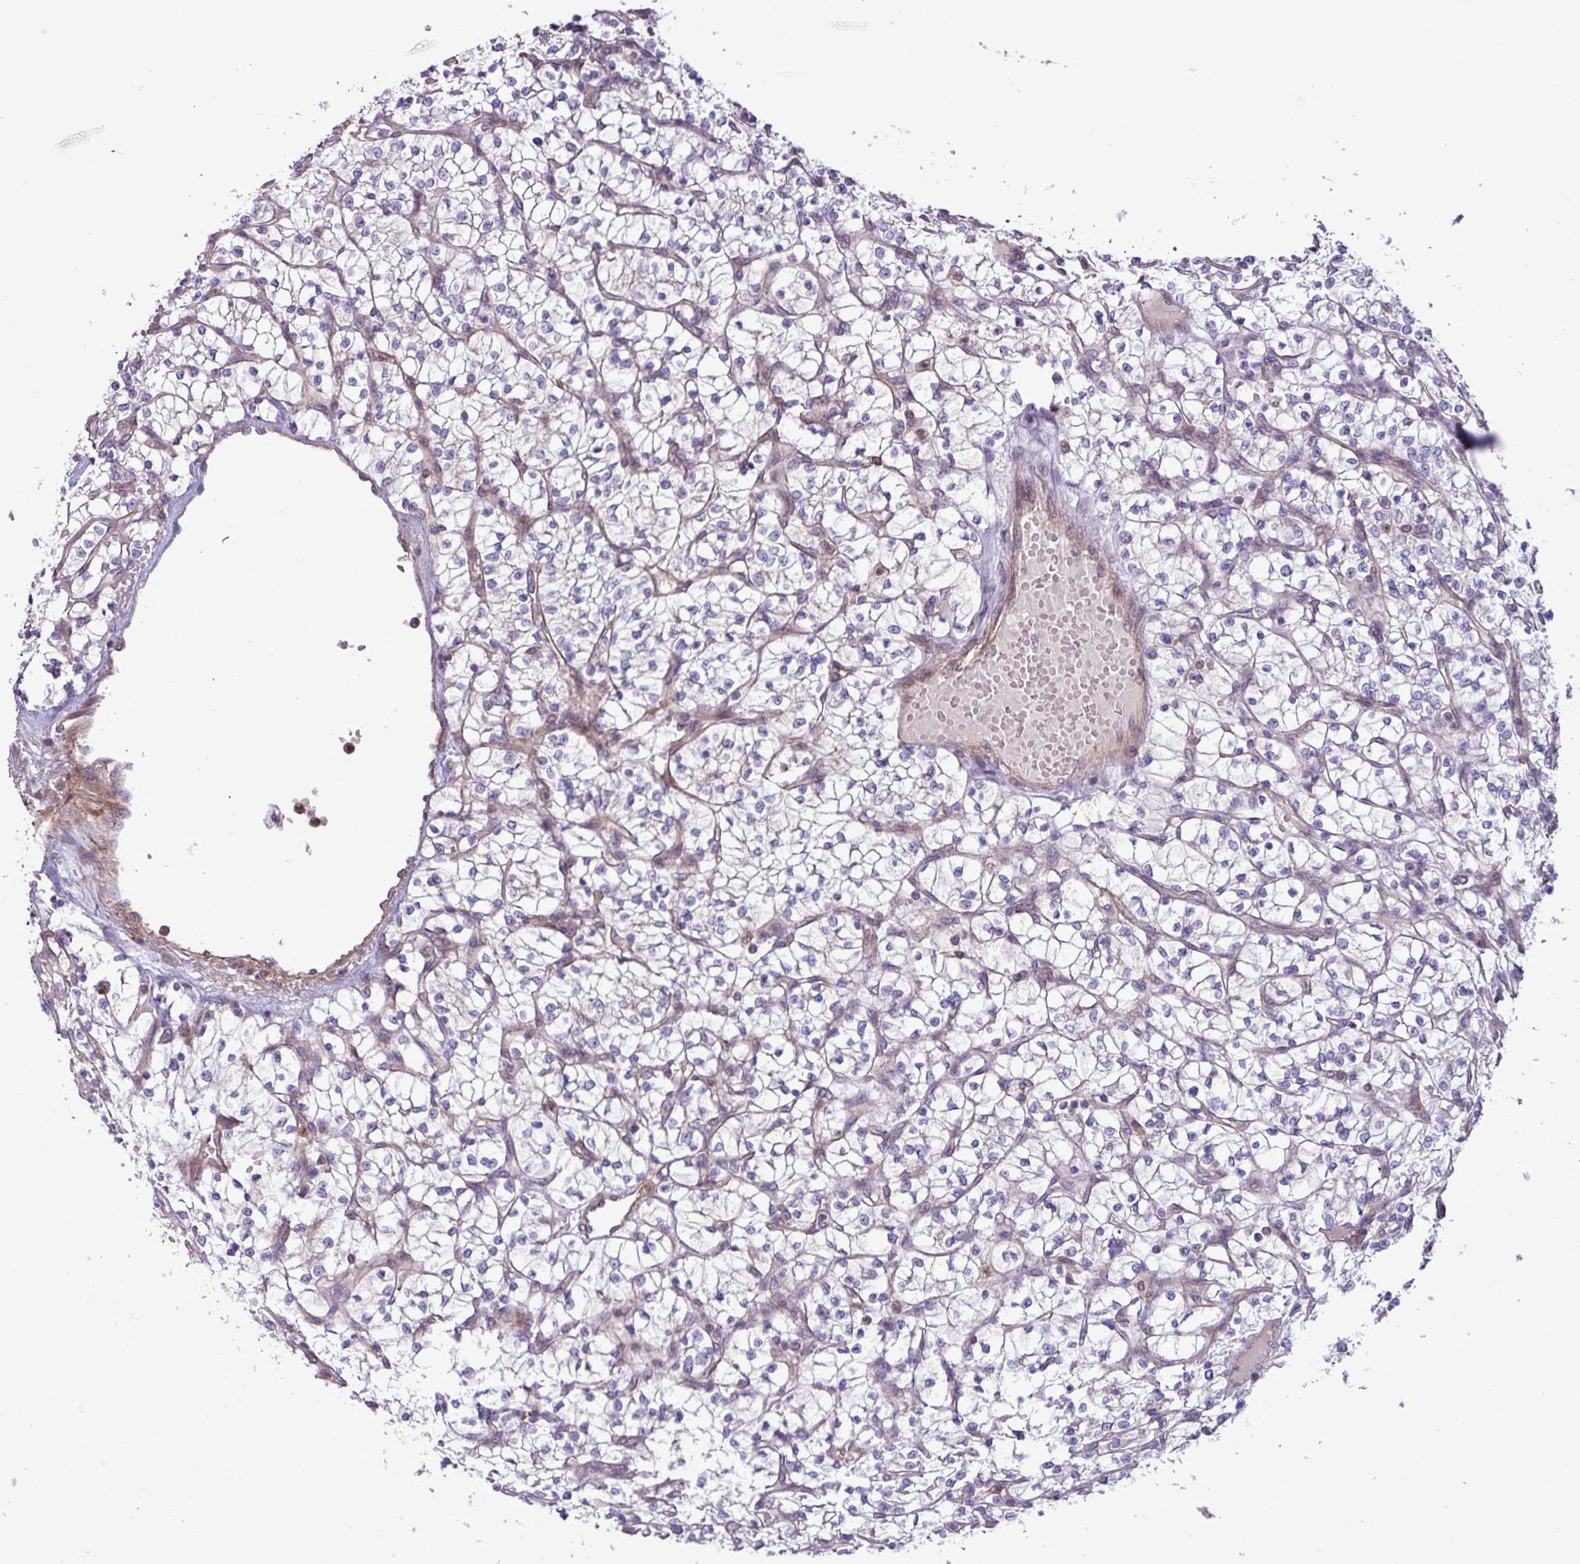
{"staining": {"intensity": "negative", "quantity": "none", "location": "none"}, "tissue": "renal cancer", "cell_type": "Tumor cells", "image_type": "cancer", "snomed": [{"axis": "morphology", "description": "Adenocarcinoma, NOS"}, {"axis": "topography", "description": "Kidney"}], "caption": "IHC micrograph of human renal adenocarcinoma stained for a protein (brown), which exhibits no positivity in tumor cells. The staining is performed using DAB brown chromogen with nuclei counter-stained in using hematoxylin.", "gene": "CNTRL", "patient": {"sex": "female", "age": 64}}